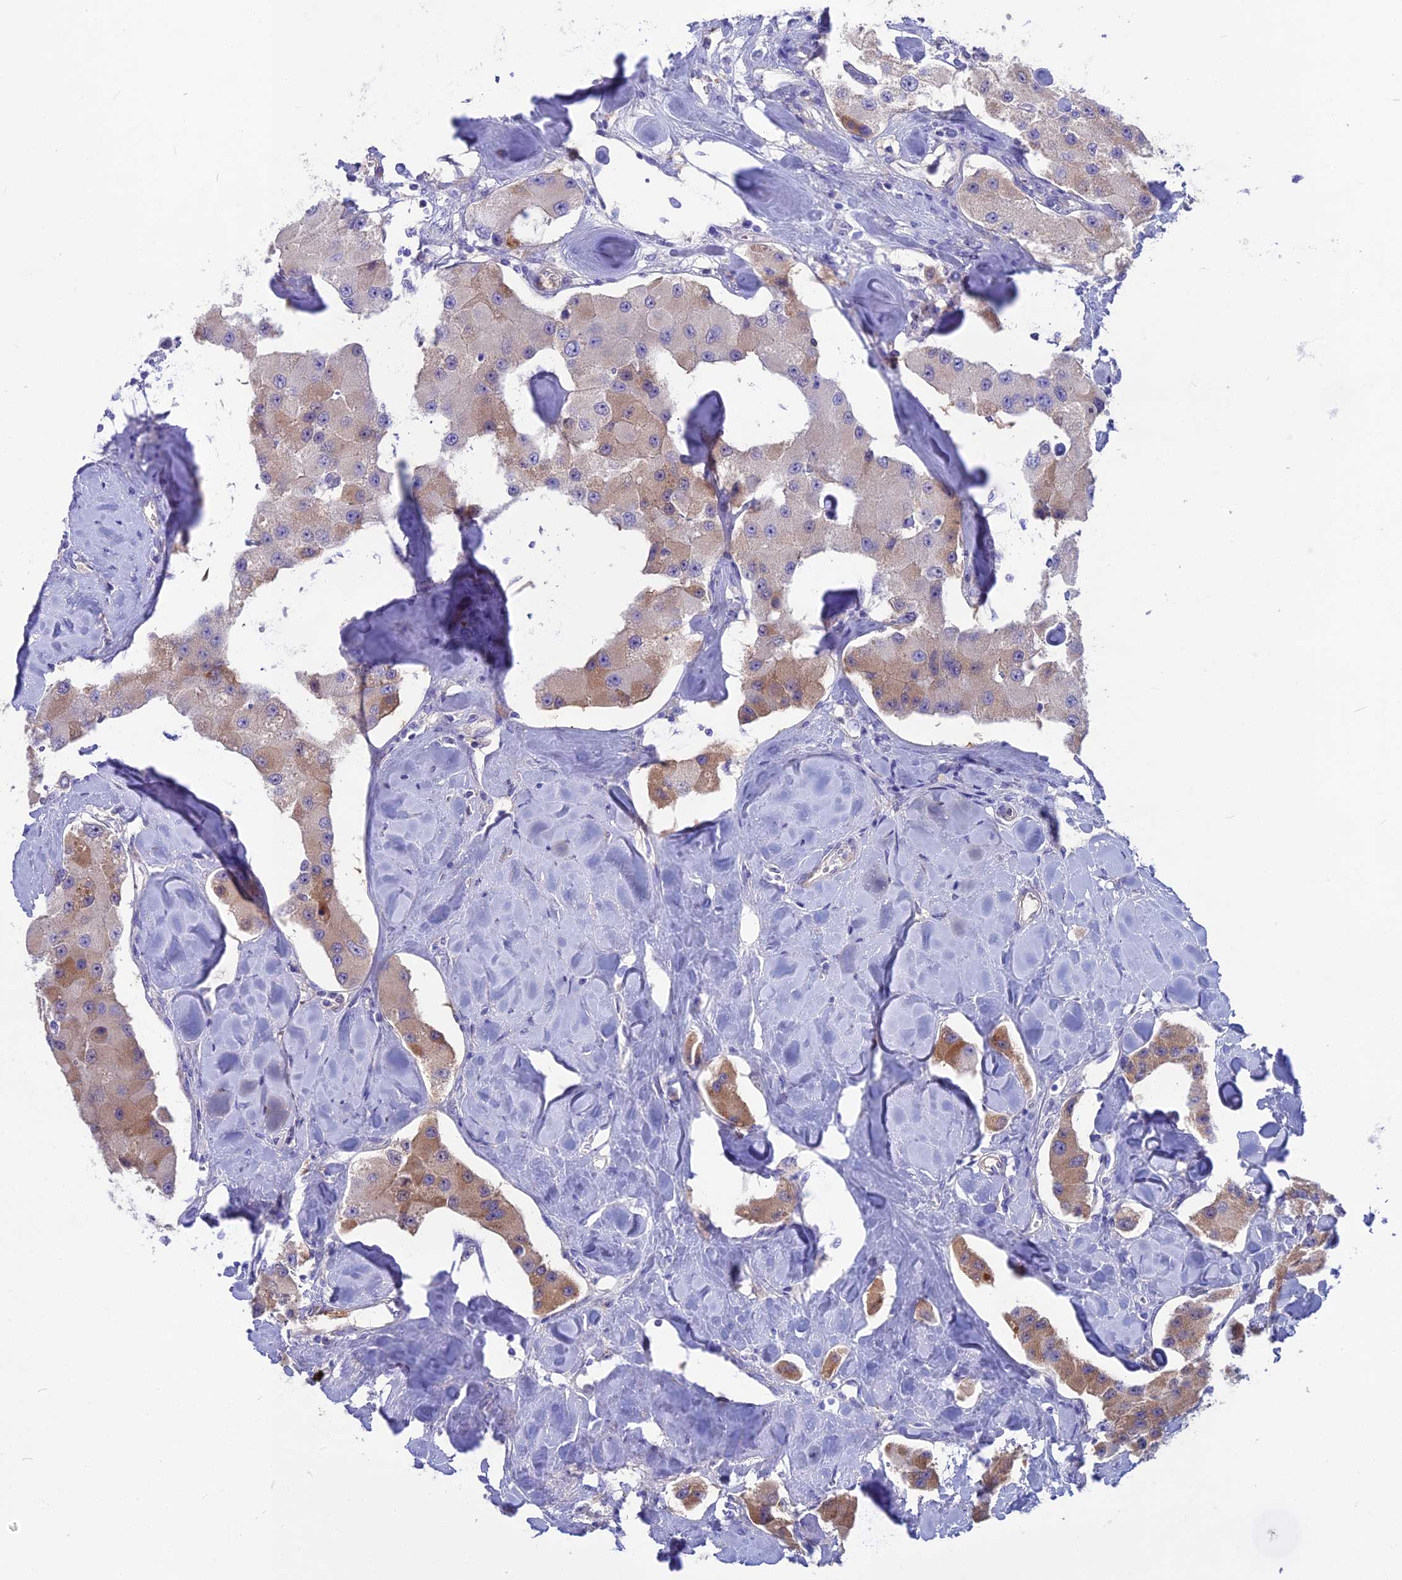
{"staining": {"intensity": "moderate", "quantity": "<25%", "location": "cytoplasmic/membranous"}, "tissue": "carcinoid", "cell_type": "Tumor cells", "image_type": "cancer", "snomed": [{"axis": "morphology", "description": "Carcinoid, malignant, NOS"}, {"axis": "topography", "description": "Pancreas"}], "caption": "Carcinoid stained for a protein shows moderate cytoplasmic/membranous positivity in tumor cells. (DAB = brown stain, brightfield microscopy at high magnification).", "gene": "SNAP91", "patient": {"sex": "male", "age": 41}}